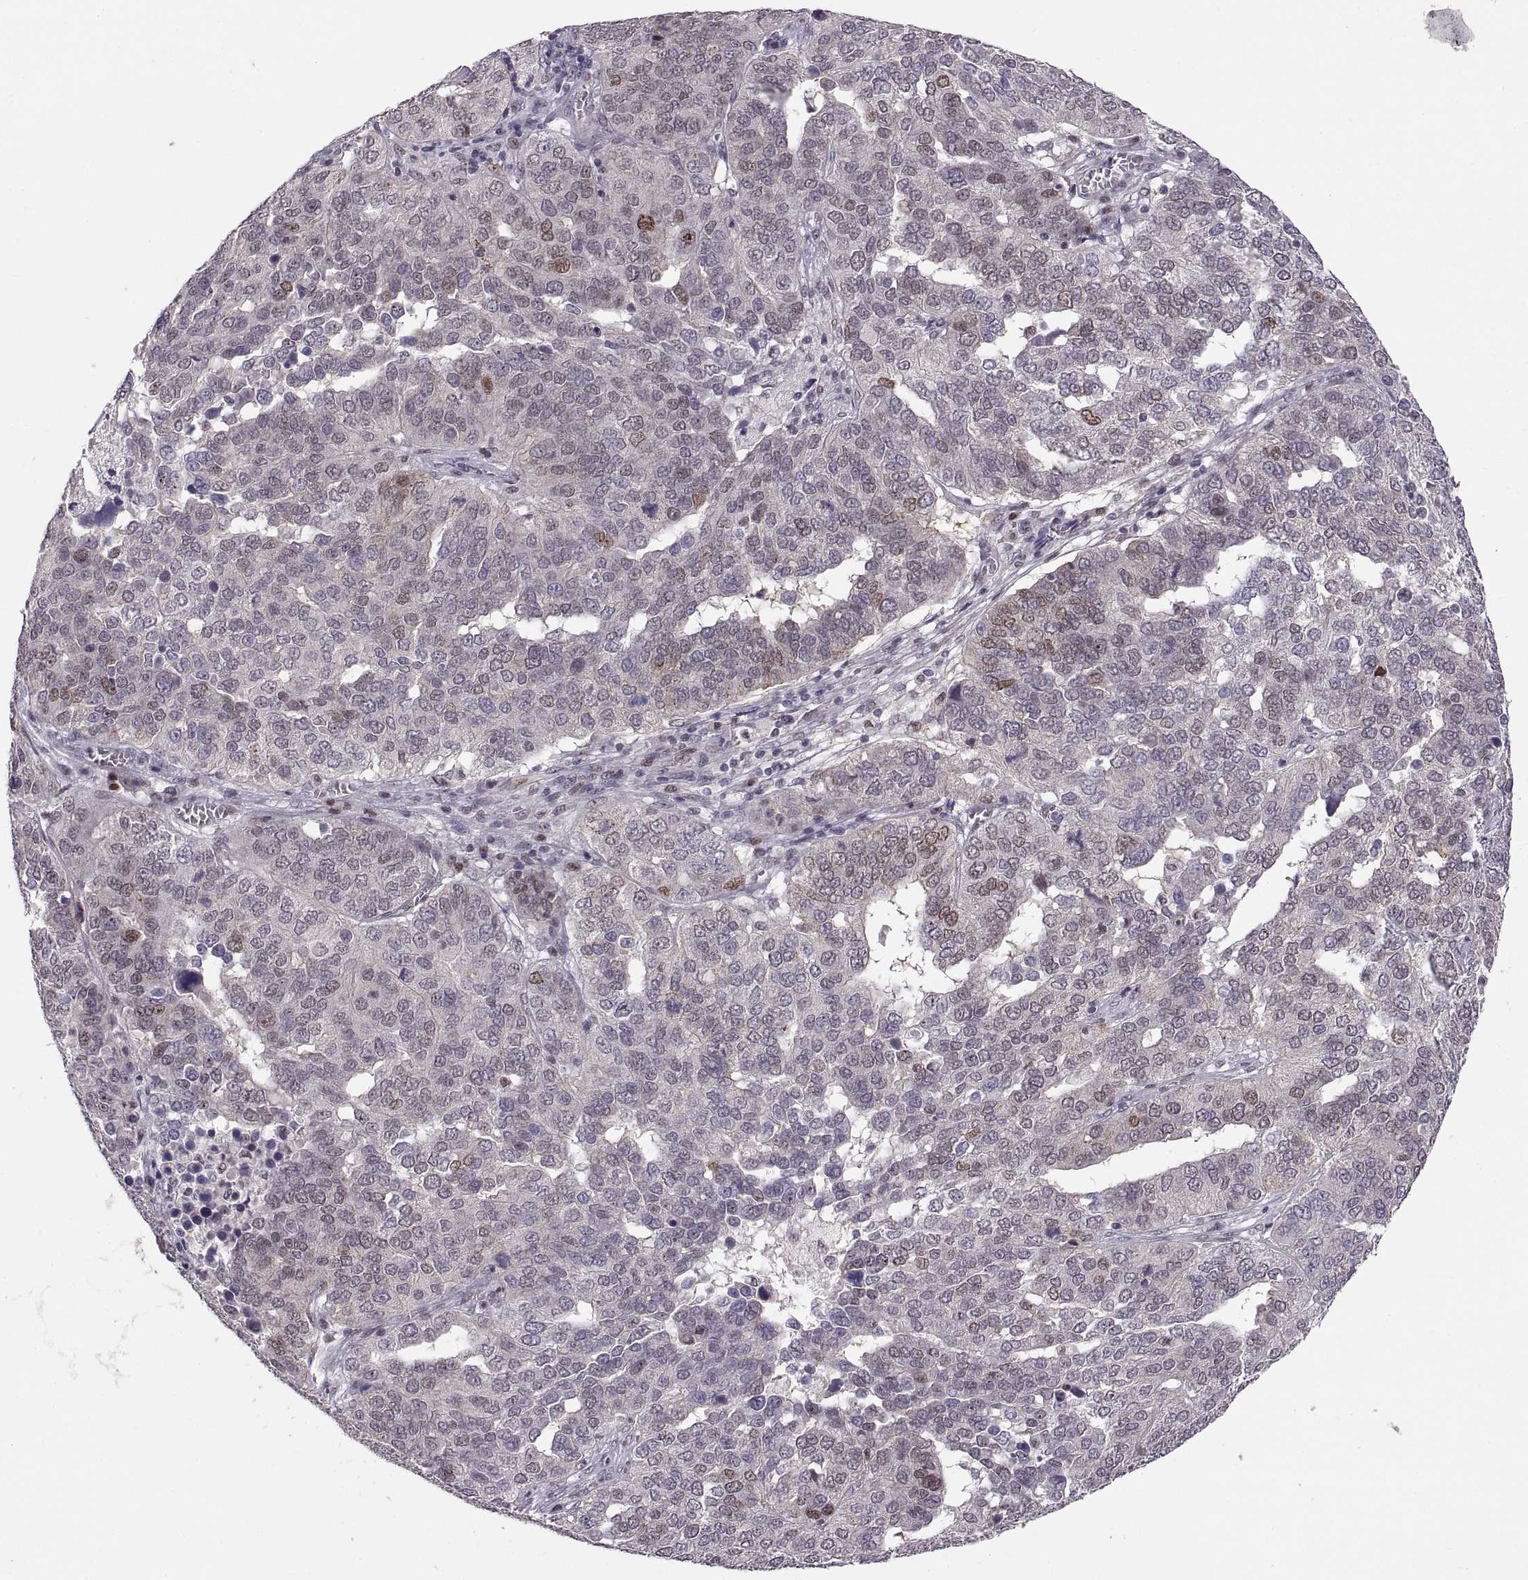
{"staining": {"intensity": "moderate", "quantity": "<25%", "location": "nuclear"}, "tissue": "ovarian cancer", "cell_type": "Tumor cells", "image_type": "cancer", "snomed": [{"axis": "morphology", "description": "Carcinoma, endometroid"}, {"axis": "topography", "description": "Soft tissue"}, {"axis": "topography", "description": "Ovary"}], "caption": "This micrograph demonstrates immunohistochemistry staining of ovarian endometroid carcinoma, with low moderate nuclear positivity in about <25% of tumor cells.", "gene": "SNAI1", "patient": {"sex": "female", "age": 52}}